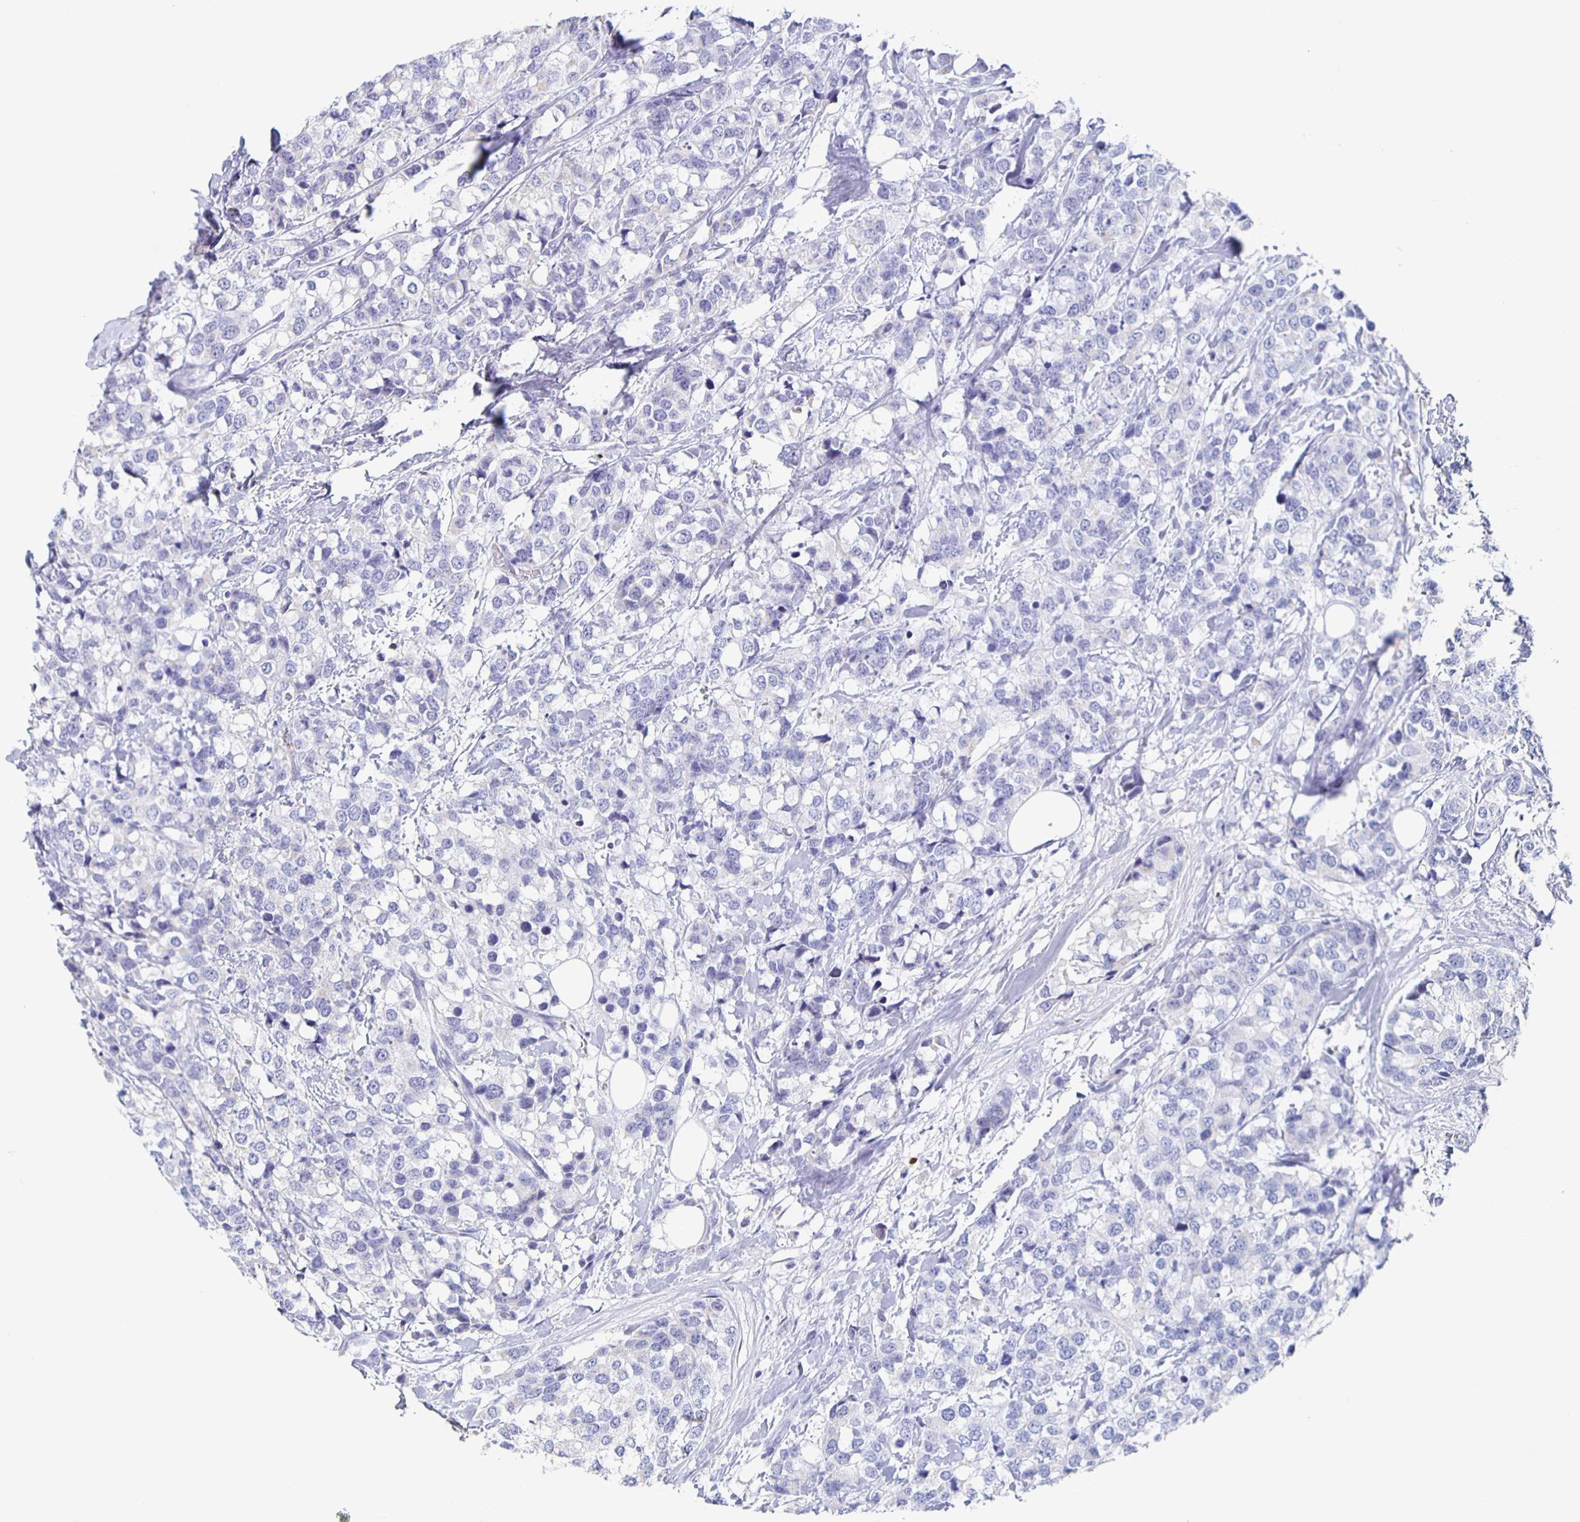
{"staining": {"intensity": "negative", "quantity": "none", "location": "none"}, "tissue": "breast cancer", "cell_type": "Tumor cells", "image_type": "cancer", "snomed": [{"axis": "morphology", "description": "Lobular carcinoma"}, {"axis": "topography", "description": "Breast"}], "caption": "IHC histopathology image of human breast cancer stained for a protein (brown), which displays no staining in tumor cells.", "gene": "FGA", "patient": {"sex": "female", "age": 59}}